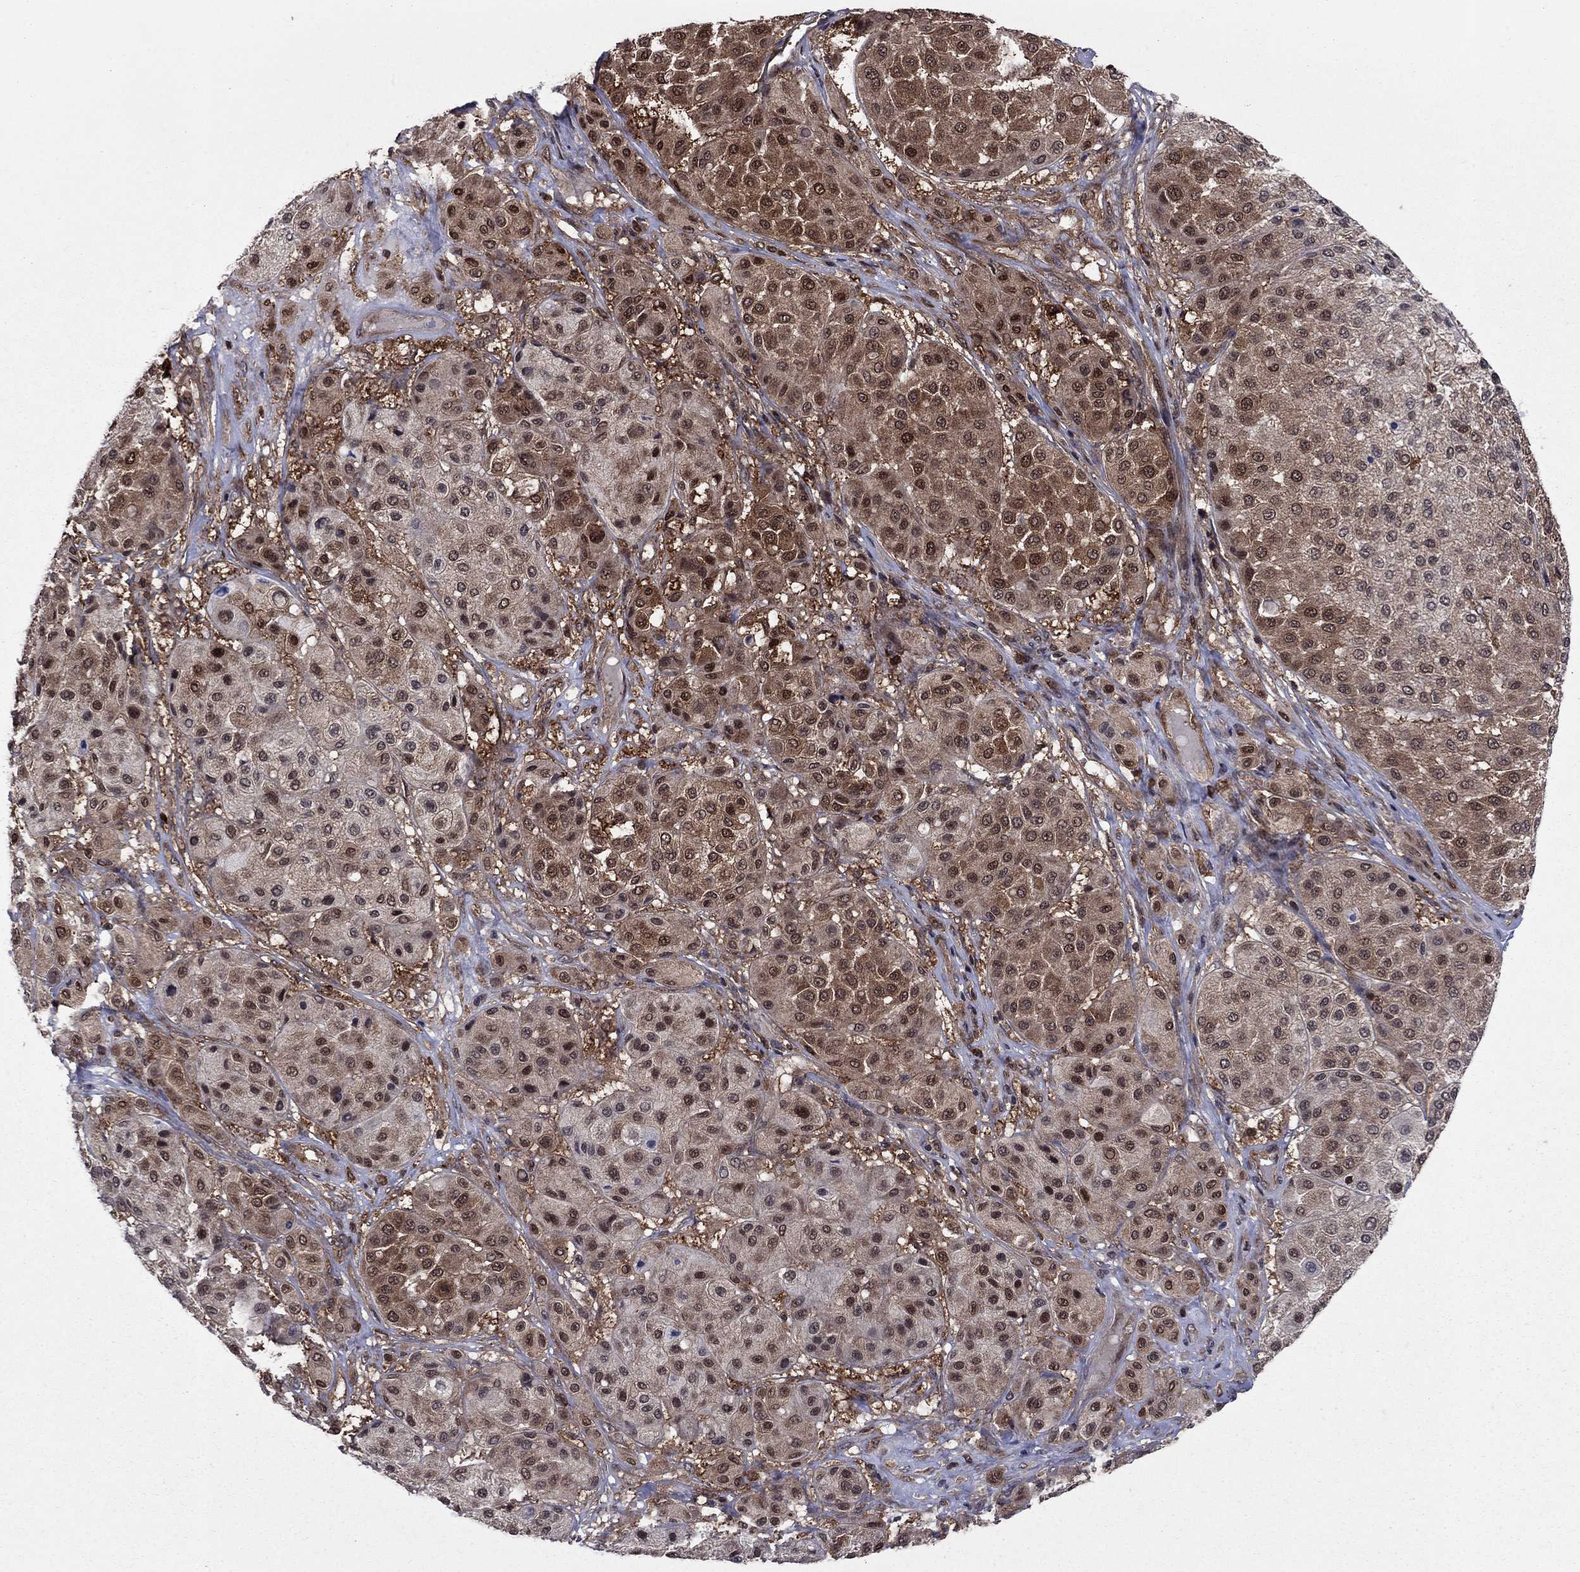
{"staining": {"intensity": "moderate", "quantity": ">75%", "location": "cytoplasmic/membranous"}, "tissue": "melanoma", "cell_type": "Tumor cells", "image_type": "cancer", "snomed": [{"axis": "morphology", "description": "Malignant melanoma, Metastatic site"}, {"axis": "topography", "description": "Smooth muscle"}], "caption": "Melanoma was stained to show a protein in brown. There is medium levels of moderate cytoplasmic/membranous staining in approximately >75% of tumor cells.", "gene": "CACYBP", "patient": {"sex": "male", "age": 41}}